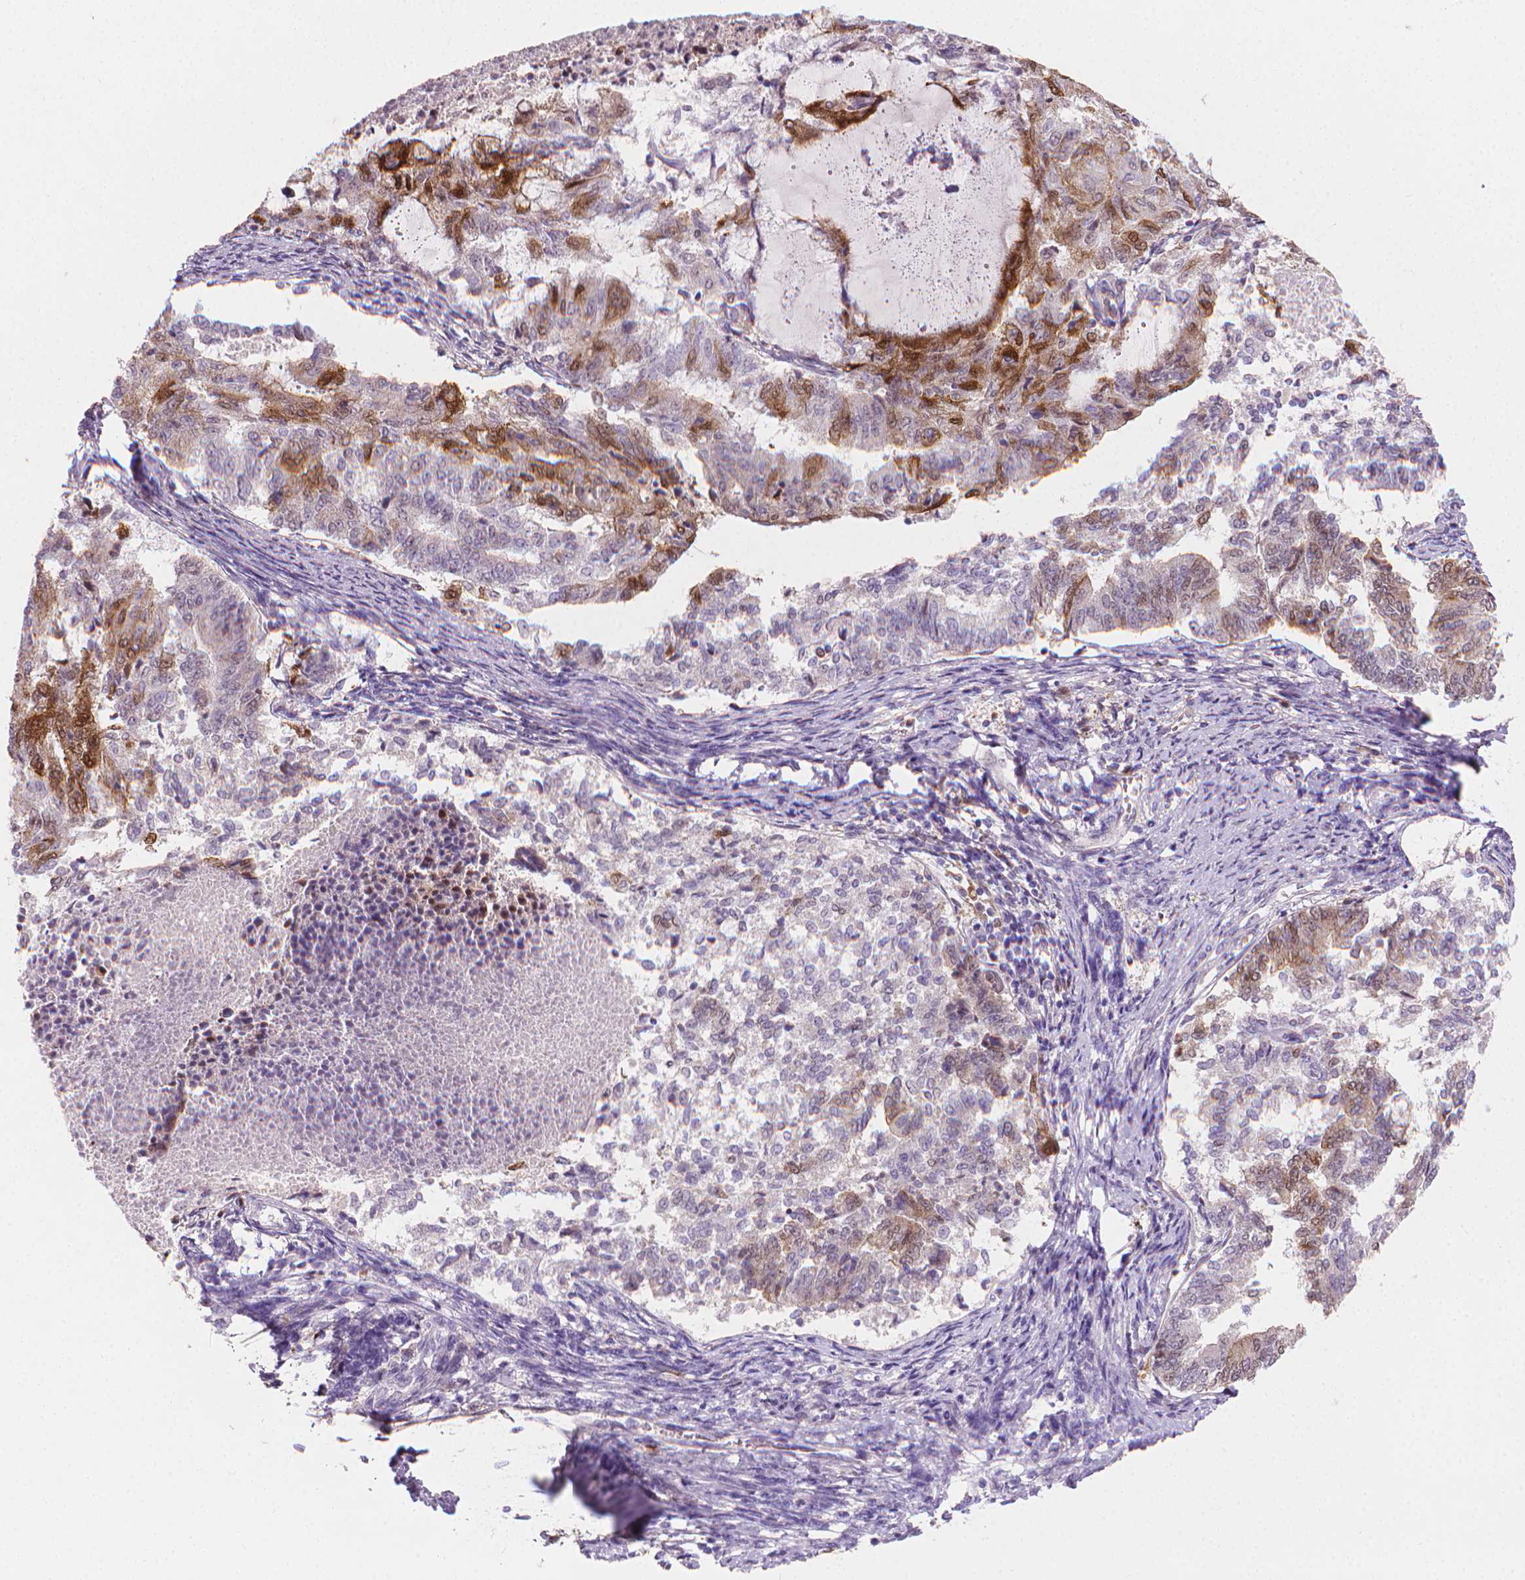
{"staining": {"intensity": "strong", "quantity": "<25%", "location": "cytoplasmic/membranous"}, "tissue": "endometrial cancer", "cell_type": "Tumor cells", "image_type": "cancer", "snomed": [{"axis": "morphology", "description": "Adenocarcinoma, NOS"}, {"axis": "topography", "description": "Endometrium"}], "caption": "Immunohistochemistry (IHC) histopathology image of neoplastic tissue: adenocarcinoma (endometrial) stained using IHC reveals medium levels of strong protein expression localized specifically in the cytoplasmic/membranous of tumor cells, appearing as a cytoplasmic/membranous brown color.", "gene": "TNFAIP2", "patient": {"sex": "female", "age": 65}}